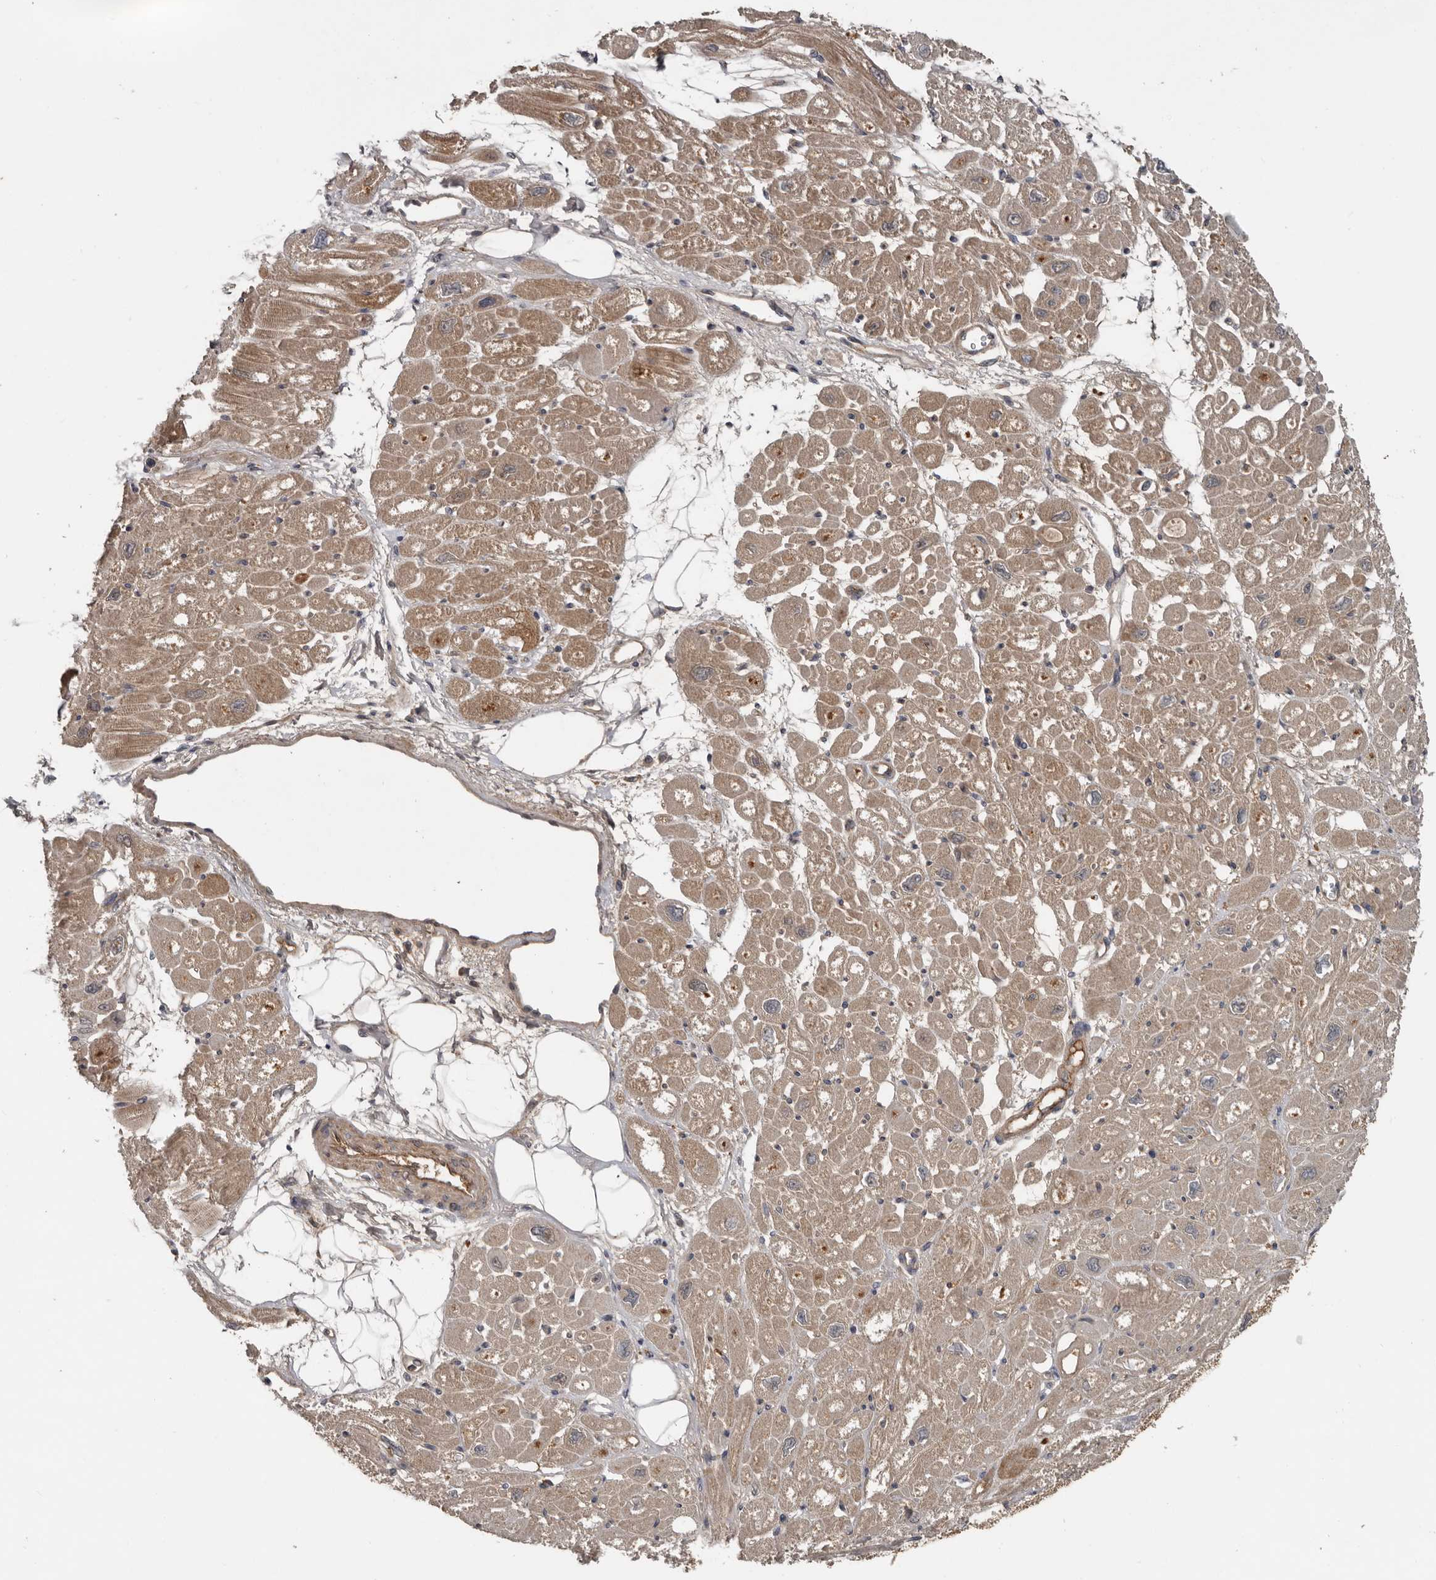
{"staining": {"intensity": "moderate", "quantity": ">75%", "location": "cytoplasmic/membranous"}, "tissue": "heart muscle", "cell_type": "Cardiomyocytes", "image_type": "normal", "snomed": [{"axis": "morphology", "description": "Normal tissue, NOS"}, {"axis": "topography", "description": "Heart"}], "caption": "Cardiomyocytes show medium levels of moderate cytoplasmic/membranous expression in approximately >75% of cells in benign heart muscle. The protein of interest is shown in brown color, while the nuclei are stained blue.", "gene": "DNAJB4", "patient": {"sex": "male", "age": 50}}